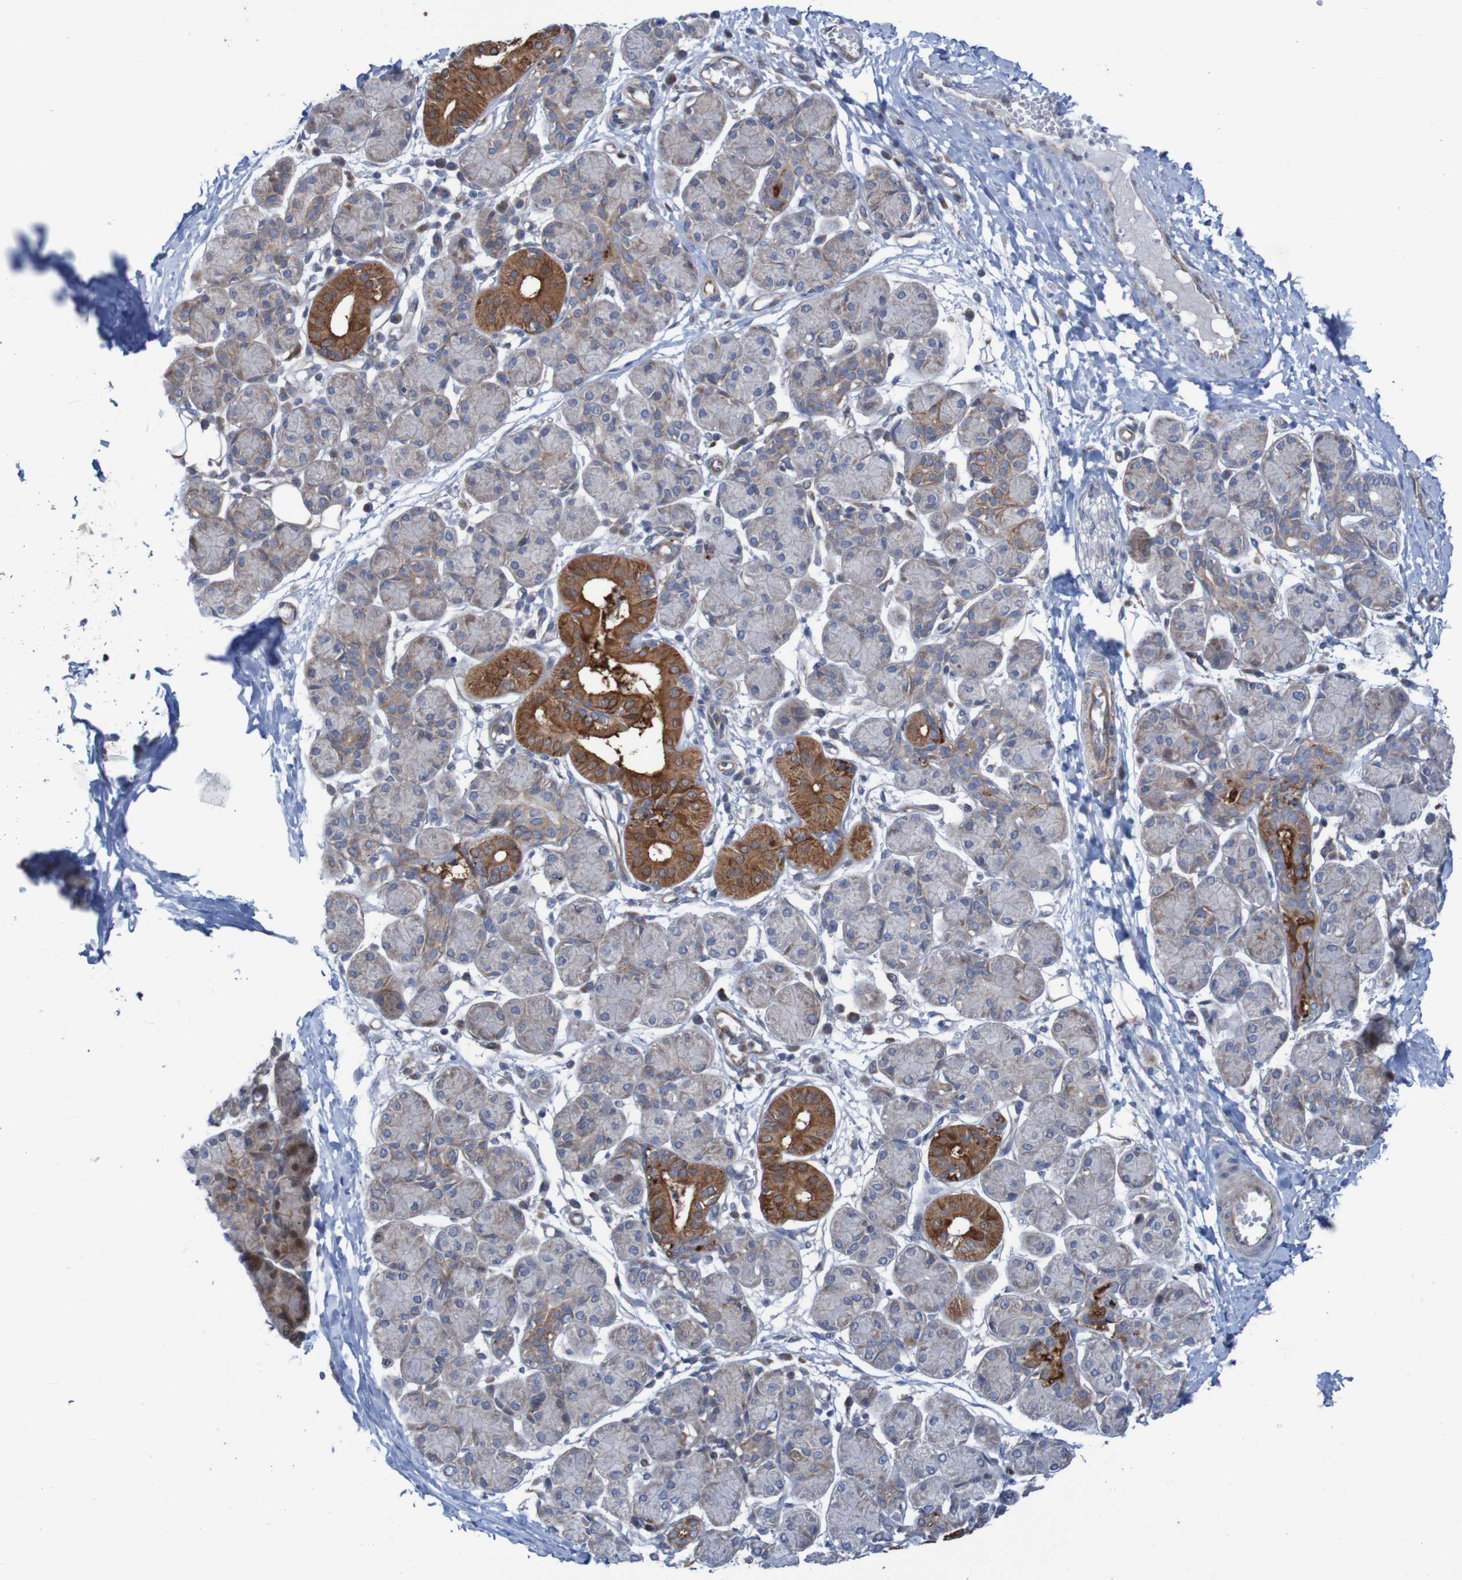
{"staining": {"intensity": "strong", "quantity": "25%-75%", "location": "cytoplasmic/membranous"}, "tissue": "salivary gland", "cell_type": "Glandular cells", "image_type": "normal", "snomed": [{"axis": "morphology", "description": "Normal tissue, NOS"}, {"axis": "morphology", "description": "Inflammation, NOS"}, {"axis": "topography", "description": "Lymph node"}, {"axis": "topography", "description": "Salivary gland"}], "caption": "Immunohistochemical staining of normal human salivary gland shows strong cytoplasmic/membranous protein staining in about 25%-75% of glandular cells.", "gene": "ANGPT4", "patient": {"sex": "male", "age": 3}}